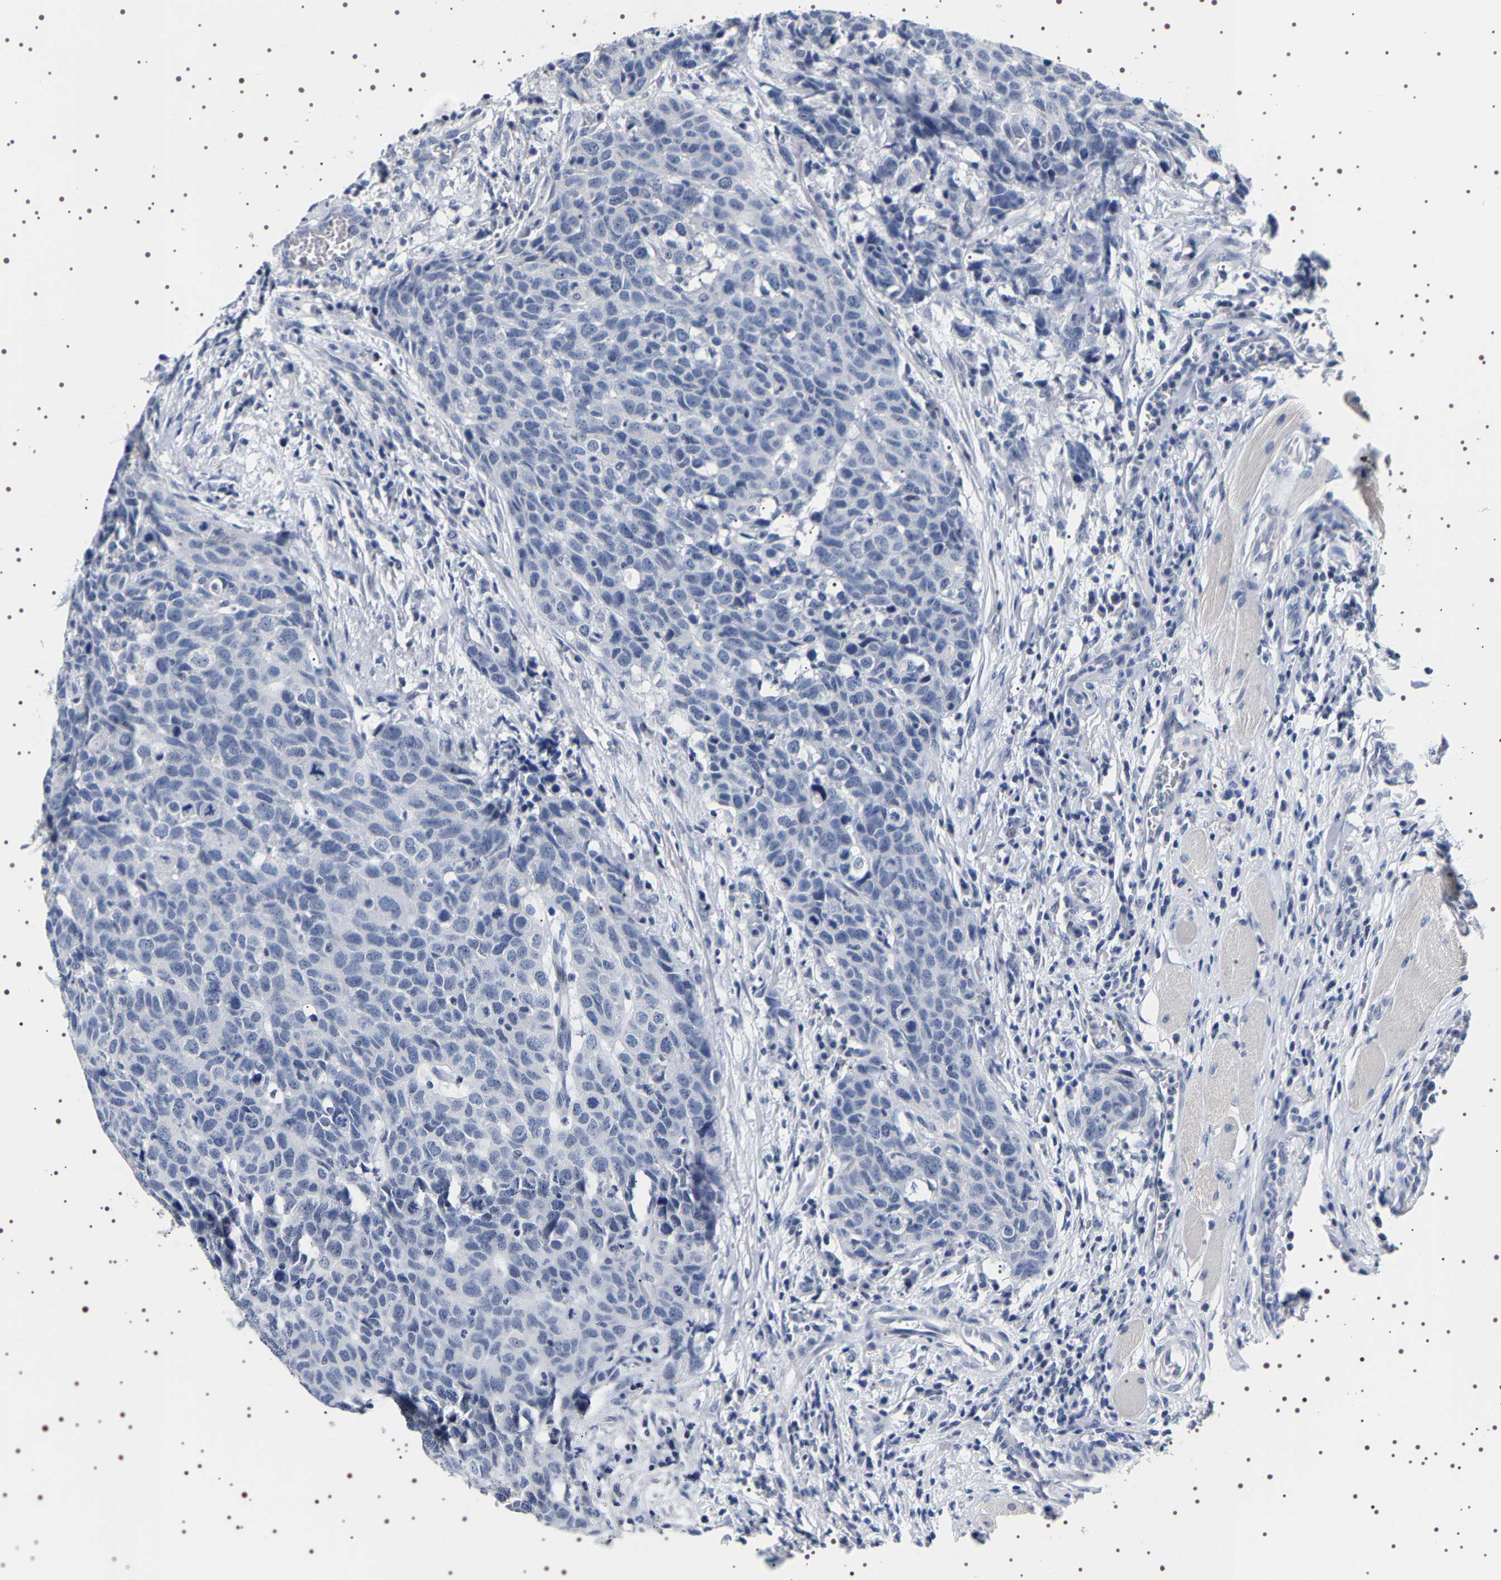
{"staining": {"intensity": "negative", "quantity": "none", "location": "none"}, "tissue": "head and neck cancer", "cell_type": "Tumor cells", "image_type": "cancer", "snomed": [{"axis": "morphology", "description": "Squamous cell carcinoma, NOS"}, {"axis": "topography", "description": "Head-Neck"}], "caption": "The image shows no significant staining in tumor cells of head and neck squamous cell carcinoma.", "gene": "UBQLN3", "patient": {"sex": "male", "age": 66}}